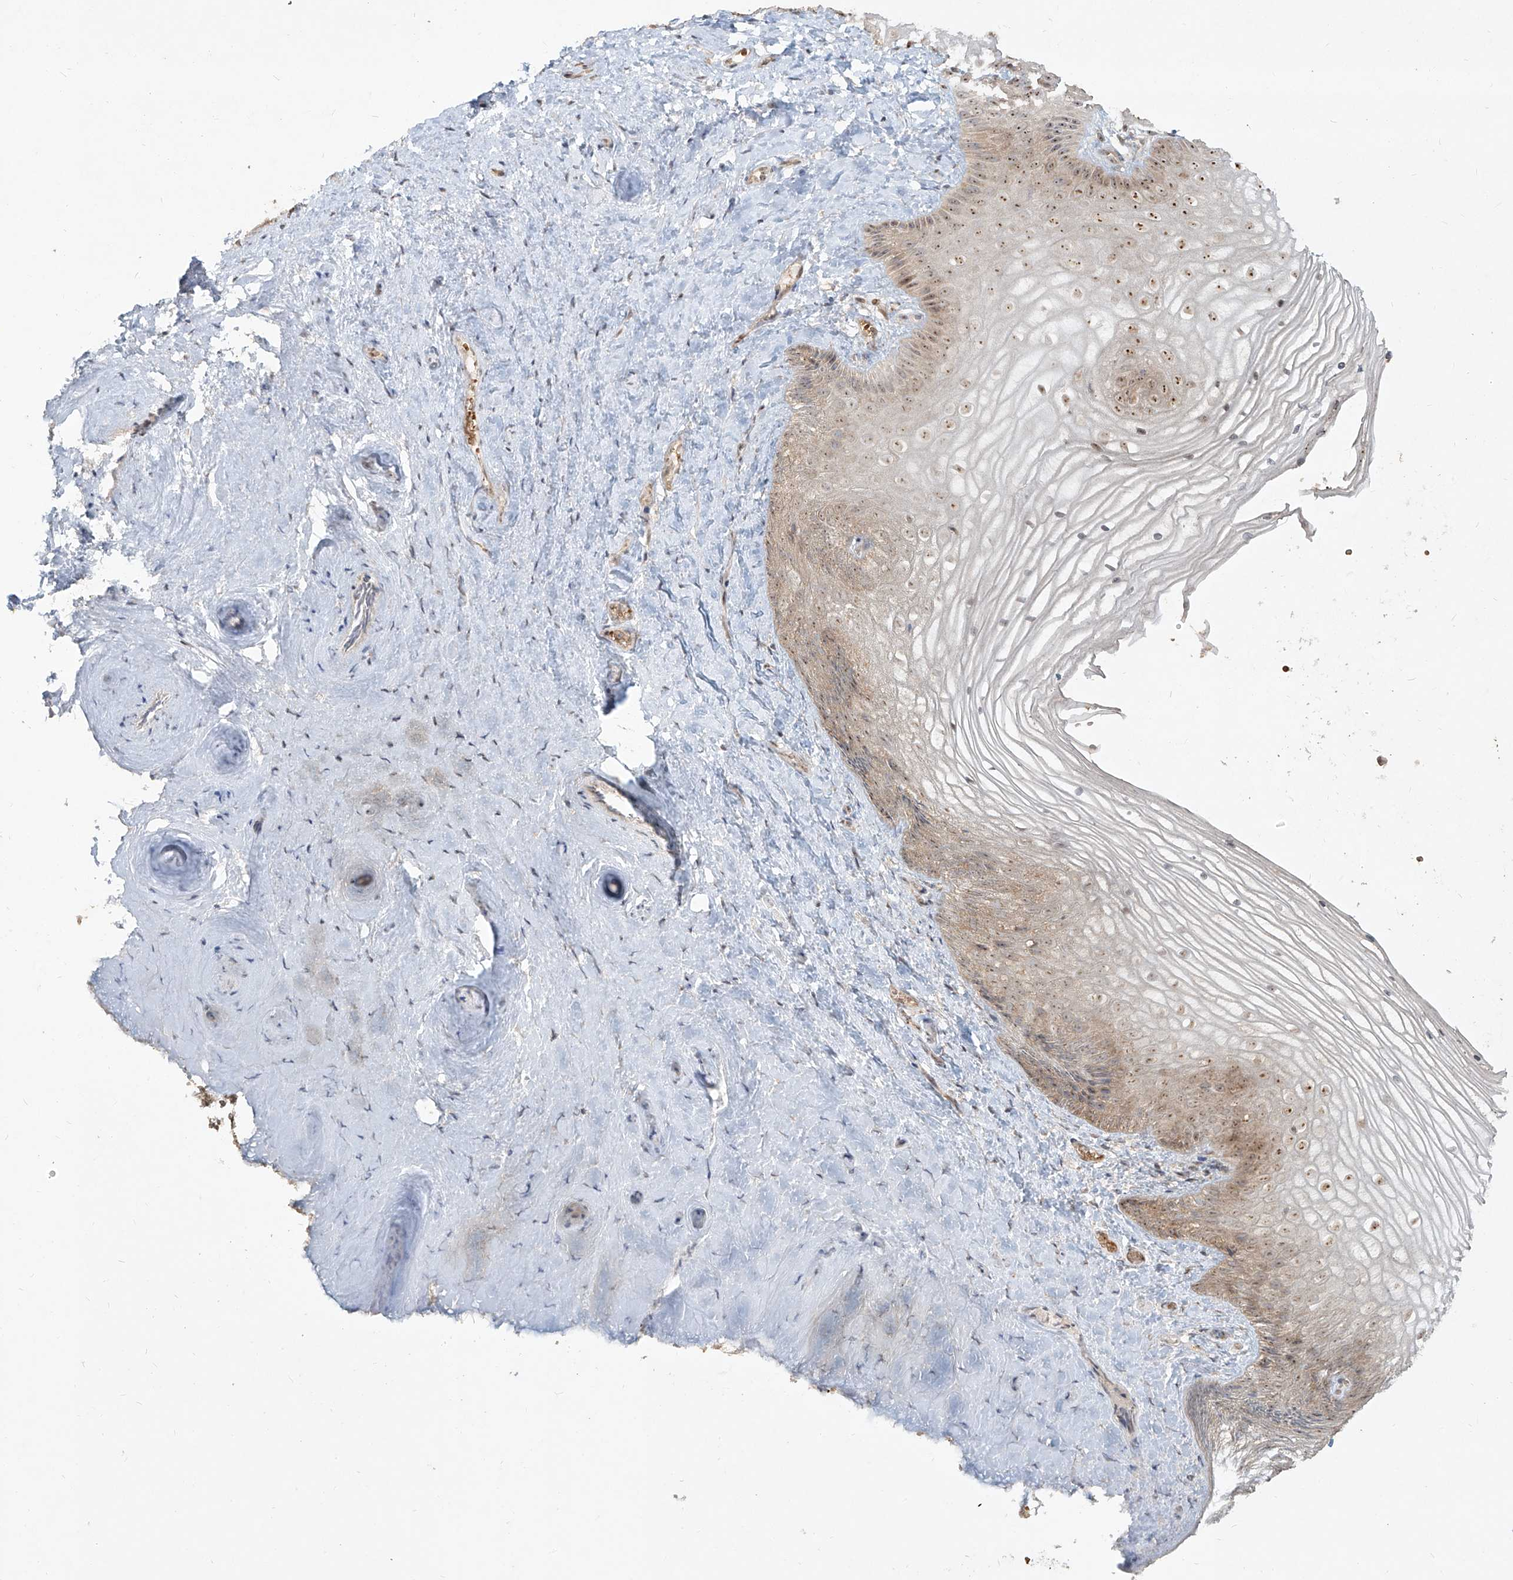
{"staining": {"intensity": "moderate", "quantity": ">75%", "location": "cytoplasmic/membranous,nuclear"}, "tissue": "vagina", "cell_type": "Squamous epithelial cells", "image_type": "normal", "snomed": [{"axis": "morphology", "description": "Normal tissue, NOS"}, {"axis": "topography", "description": "Vagina"}, {"axis": "topography", "description": "Cervix"}], "caption": "High-magnification brightfield microscopy of unremarkable vagina stained with DAB (brown) and counterstained with hematoxylin (blue). squamous epithelial cells exhibit moderate cytoplasmic/membranous,nuclear staining is present in approximately>75% of cells. (Brightfield microscopy of DAB IHC at high magnification).", "gene": "BYSL", "patient": {"sex": "female", "age": 40}}